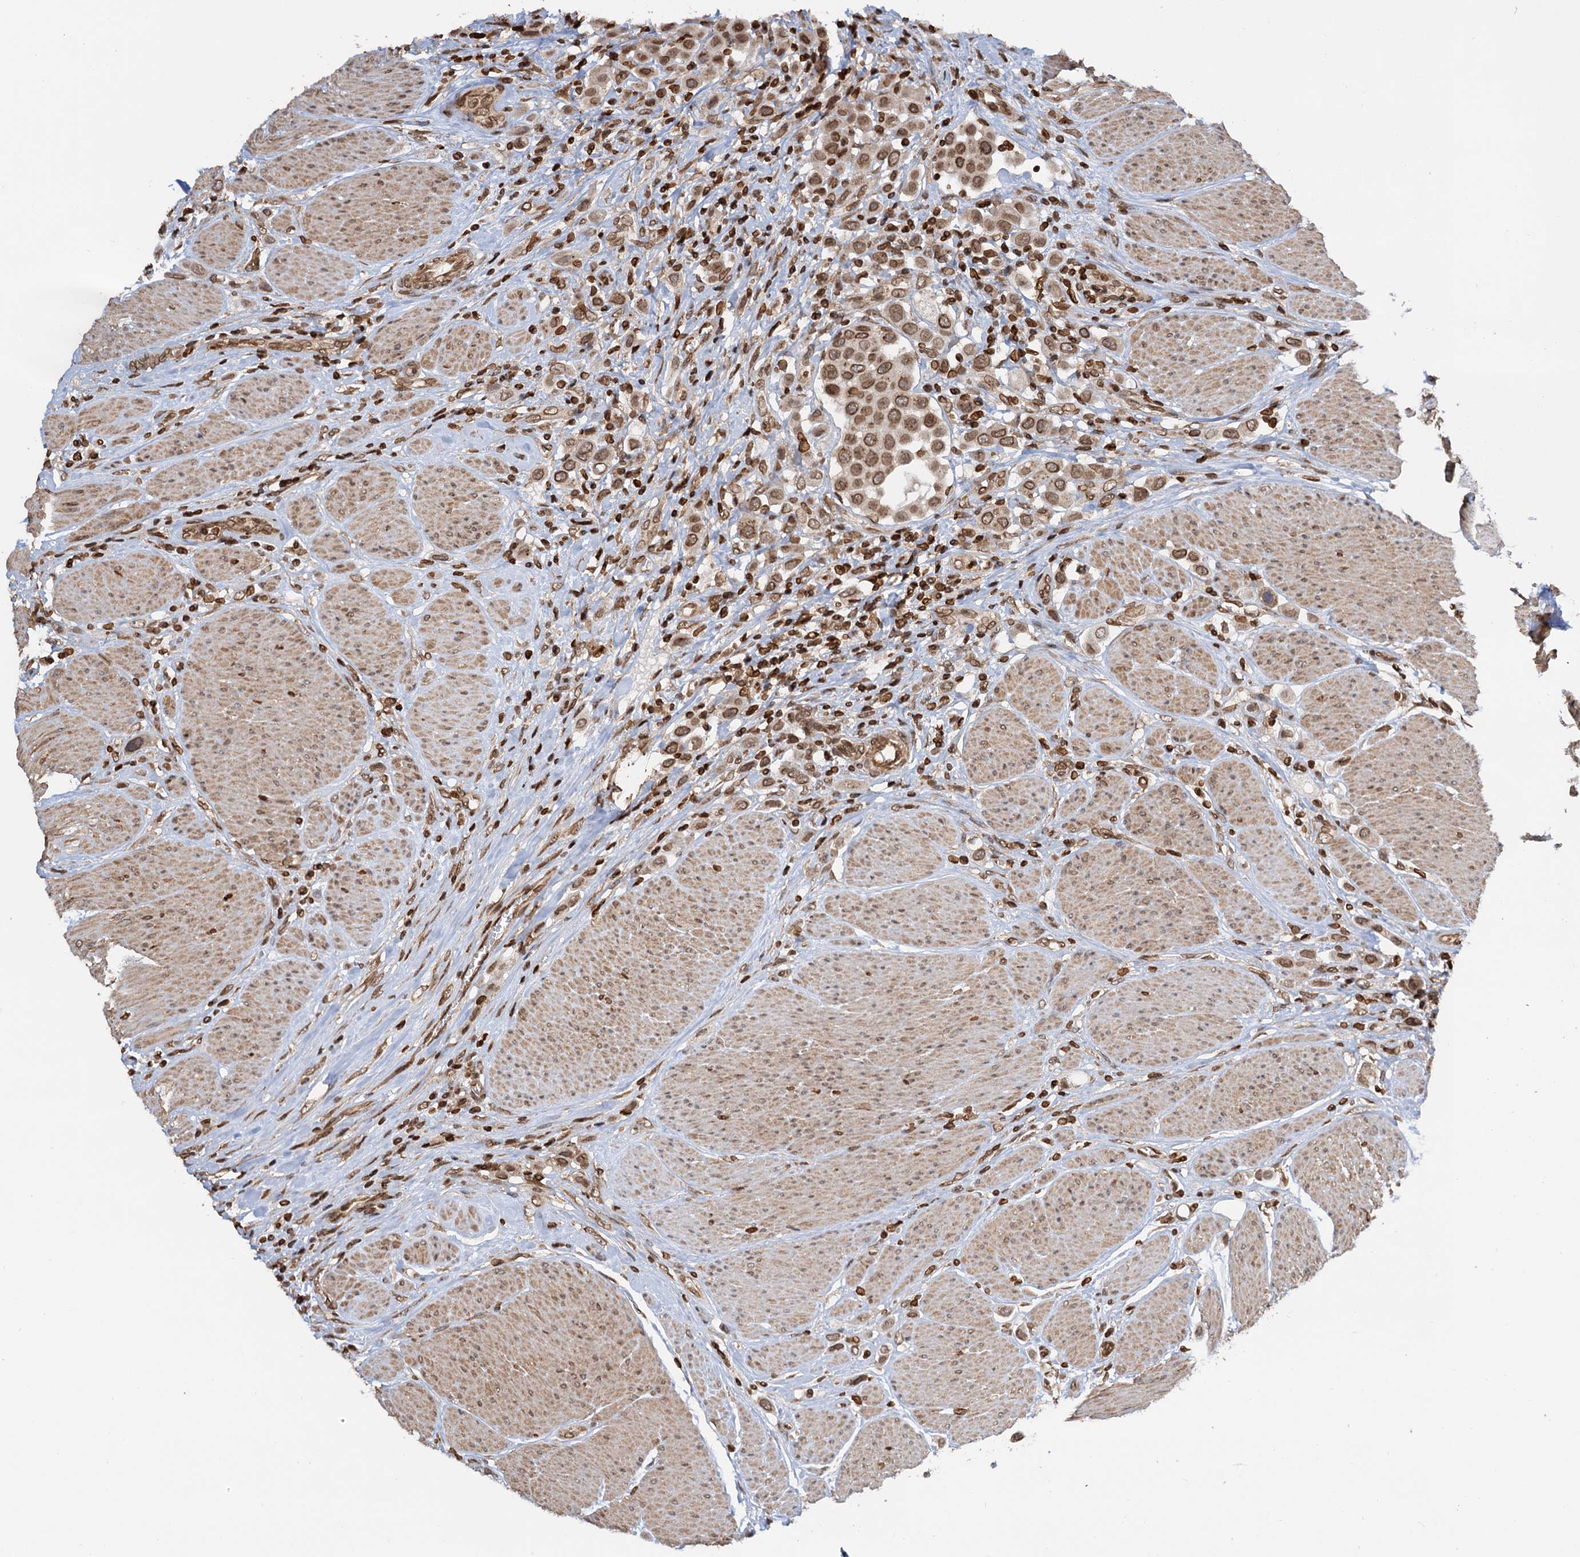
{"staining": {"intensity": "moderate", "quantity": ">75%", "location": "nuclear"}, "tissue": "urothelial cancer", "cell_type": "Tumor cells", "image_type": "cancer", "snomed": [{"axis": "morphology", "description": "Urothelial carcinoma, High grade"}, {"axis": "topography", "description": "Urinary bladder"}], "caption": "Protein staining of high-grade urothelial carcinoma tissue exhibits moderate nuclear expression in about >75% of tumor cells.", "gene": "ZC3H13", "patient": {"sex": "male", "age": 50}}